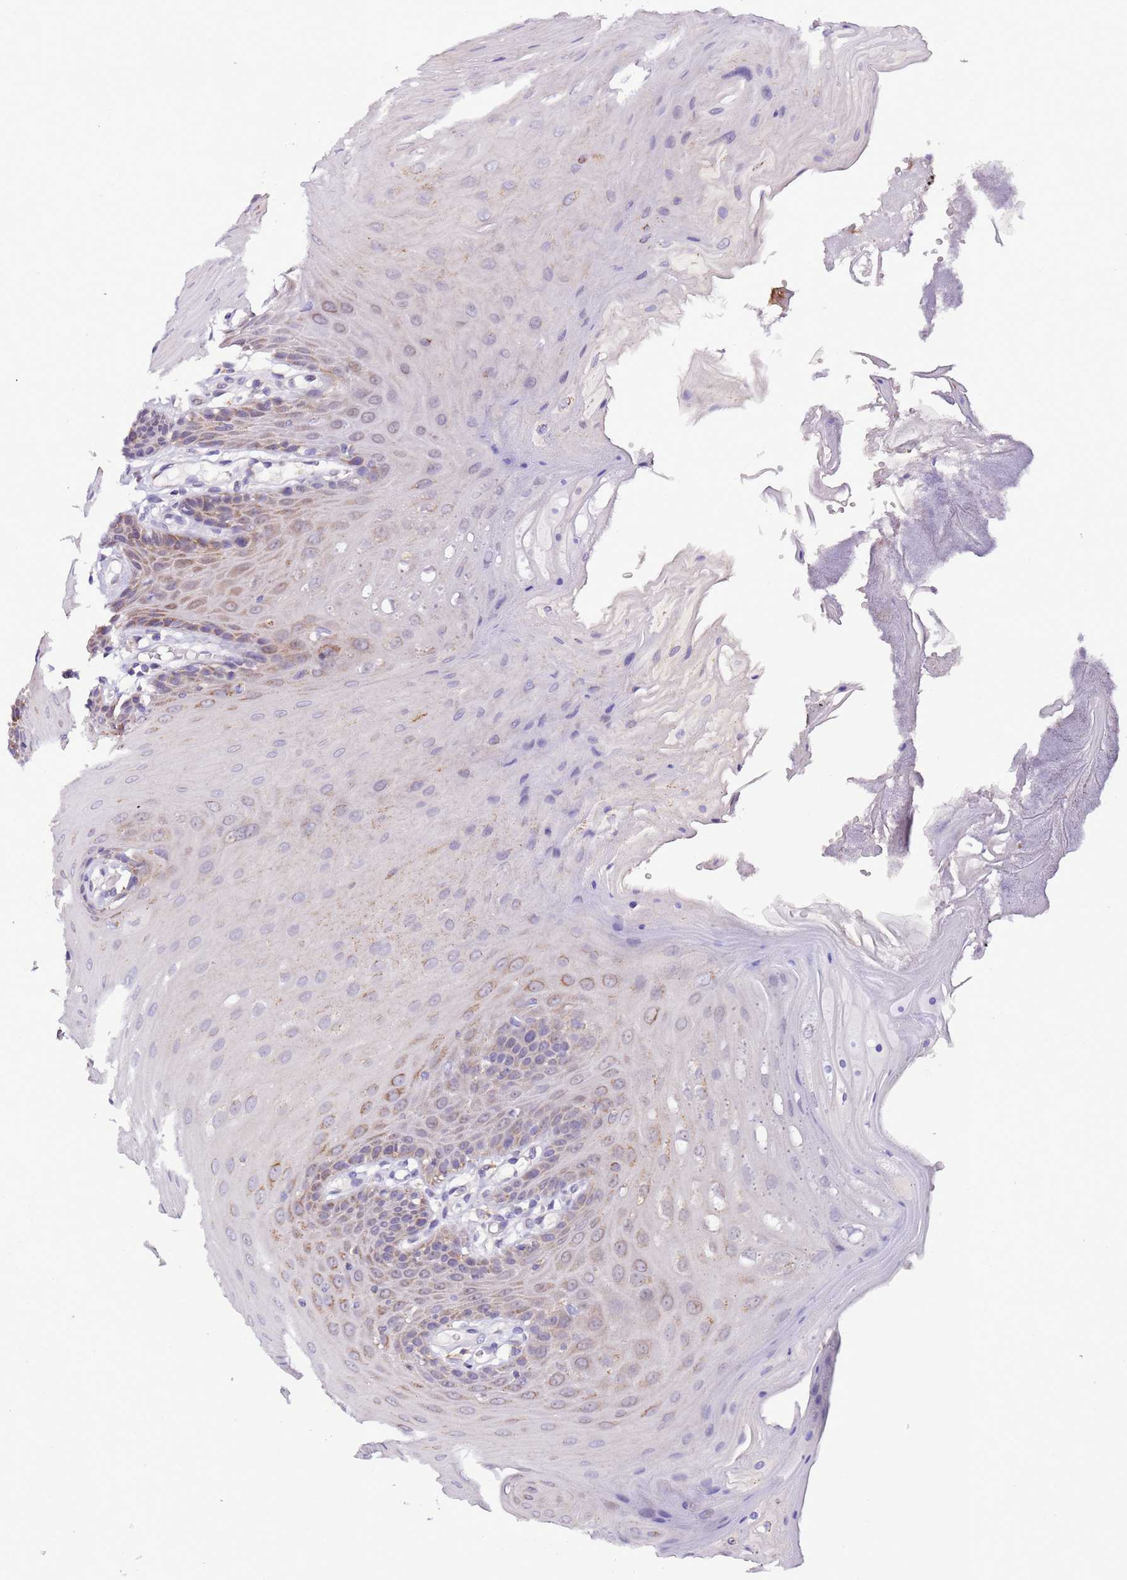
{"staining": {"intensity": "weak", "quantity": "25%-75%", "location": "cytoplasmic/membranous"}, "tissue": "oral mucosa", "cell_type": "Squamous epithelial cells", "image_type": "normal", "snomed": [{"axis": "morphology", "description": "Normal tissue, NOS"}, {"axis": "morphology", "description": "Squamous cell carcinoma, NOS"}, {"axis": "topography", "description": "Skeletal muscle"}, {"axis": "topography", "description": "Oral tissue"}, {"axis": "topography", "description": "Salivary gland"}, {"axis": "topography", "description": "Head-Neck"}], "caption": "Immunohistochemistry (IHC) staining of normal oral mucosa, which reveals low levels of weak cytoplasmic/membranous staining in approximately 25%-75% of squamous epithelial cells indicating weak cytoplasmic/membranous protein expression. The staining was performed using DAB (brown) for protein detection and nuclei were counterstained in hematoxylin (blue).", "gene": "UEVLD", "patient": {"sex": "male", "age": 54}}